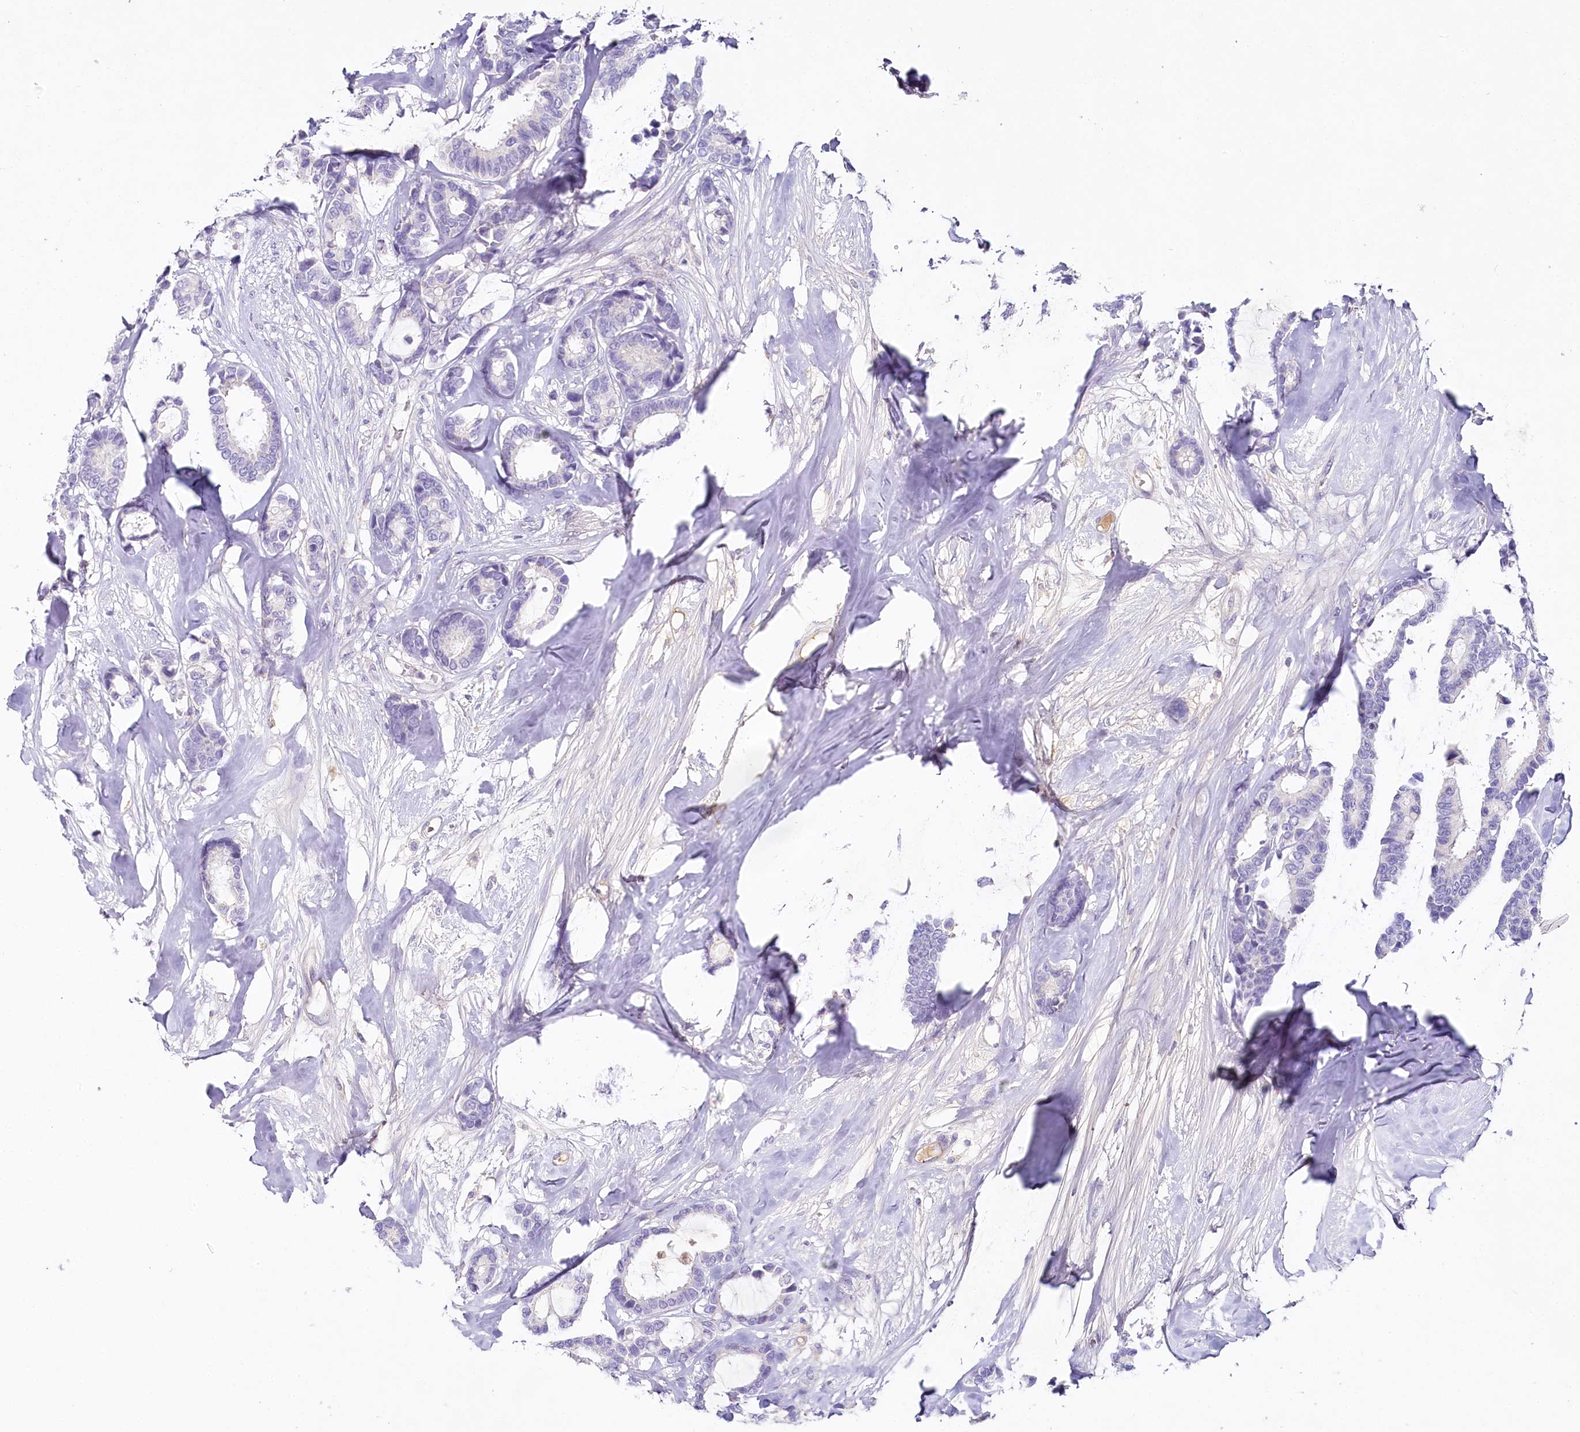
{"staining": {"intensity": "negative", "quantity": "none", "location": "none"}, "tissue": "breast cancer", "cell_type": "Tumor cells", "image_type": "cancer", "snomed": [{"axis": "morphology", "description": "Duct carcinoma"}, {"axis": "topography", "description": "Breast"}], "caption": "High power microscopy image of an immunohistochemistry micrograph of breast cancer, revealing no significant expression in tumor cells.", "gene": "HPD", "patient": {"sex": "female", "age": 87}}